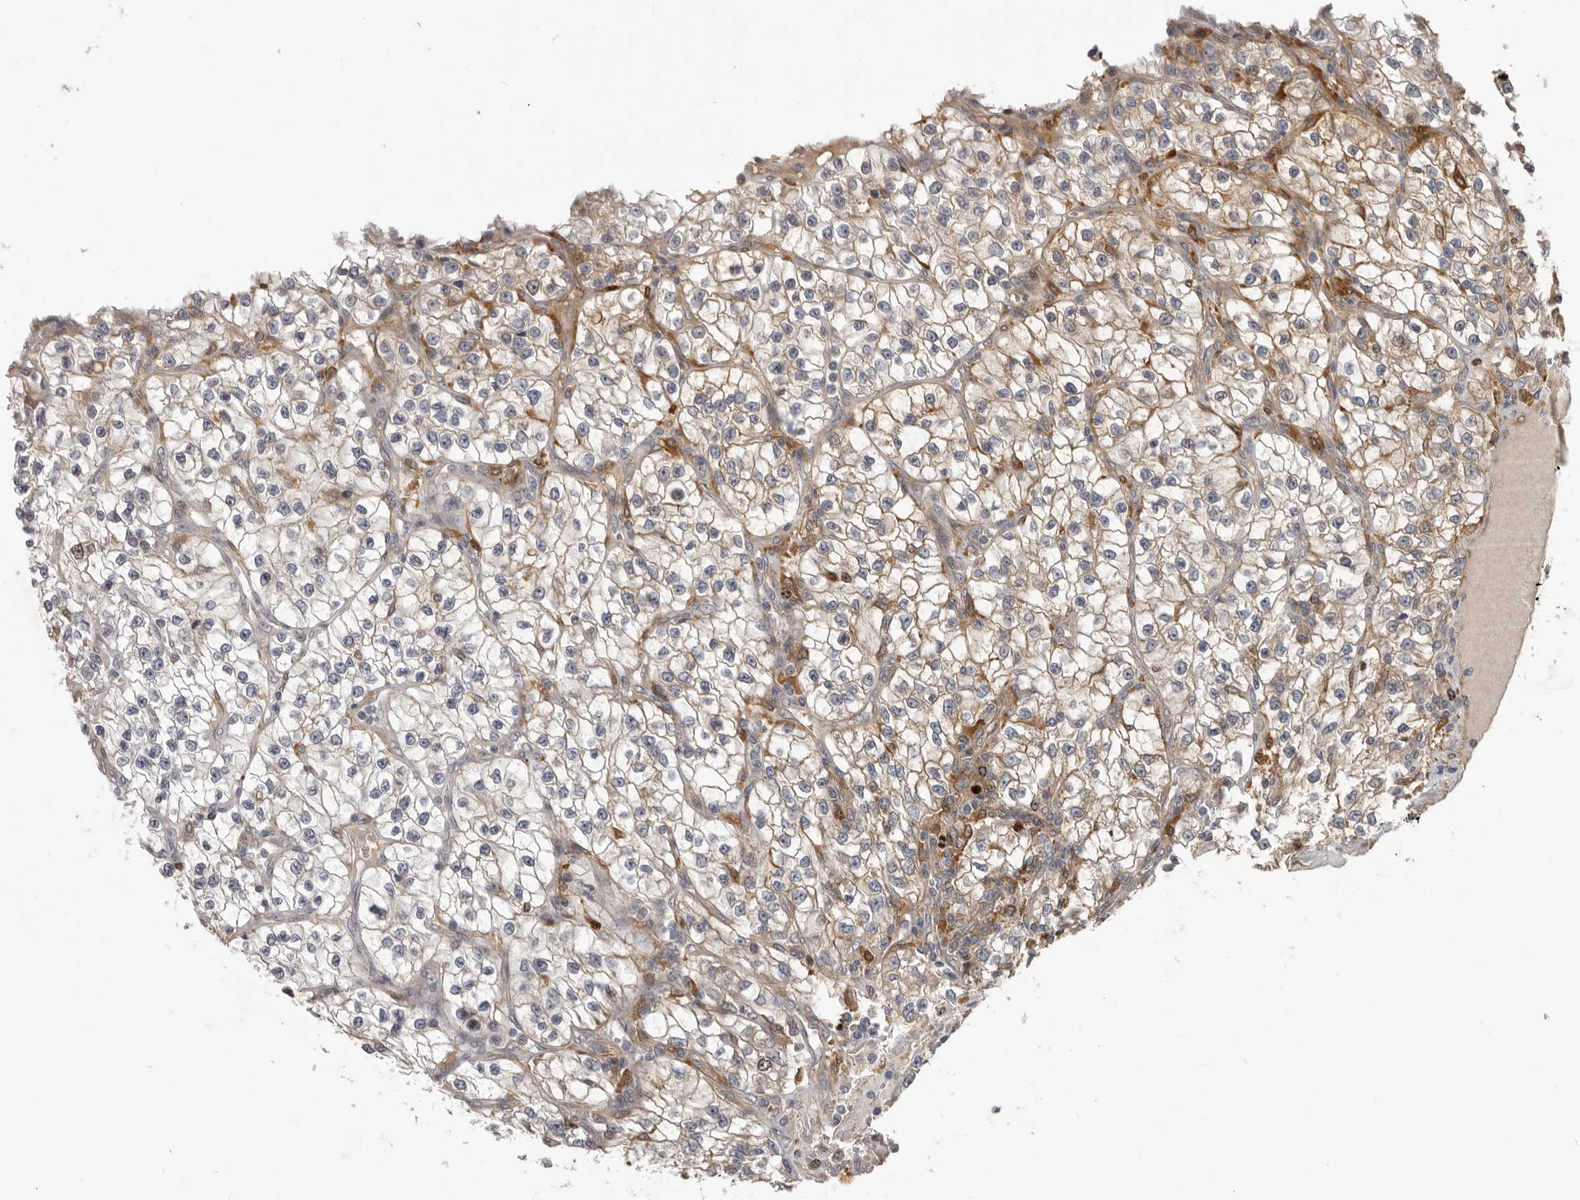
{"staining": {"intensity": "weak", "quantity": "<25%", "location": "cytoplasmic/membranous"}, "tissue": "renal cancer", "cell_type": "Tumor cells", "image_type": "cancer", "snomed": [{"axis": "morphology", "description": "Adenocarcinoma, NOS"}, {"axis": "topography", "description": "Kidney"}], "caption": "DAB immunohistochemical staining of renal adenocarcinoma displays no significant expression in tumor cells.", "gene": "CDCA8", "patient": {"sex": "female", "age": 57}}